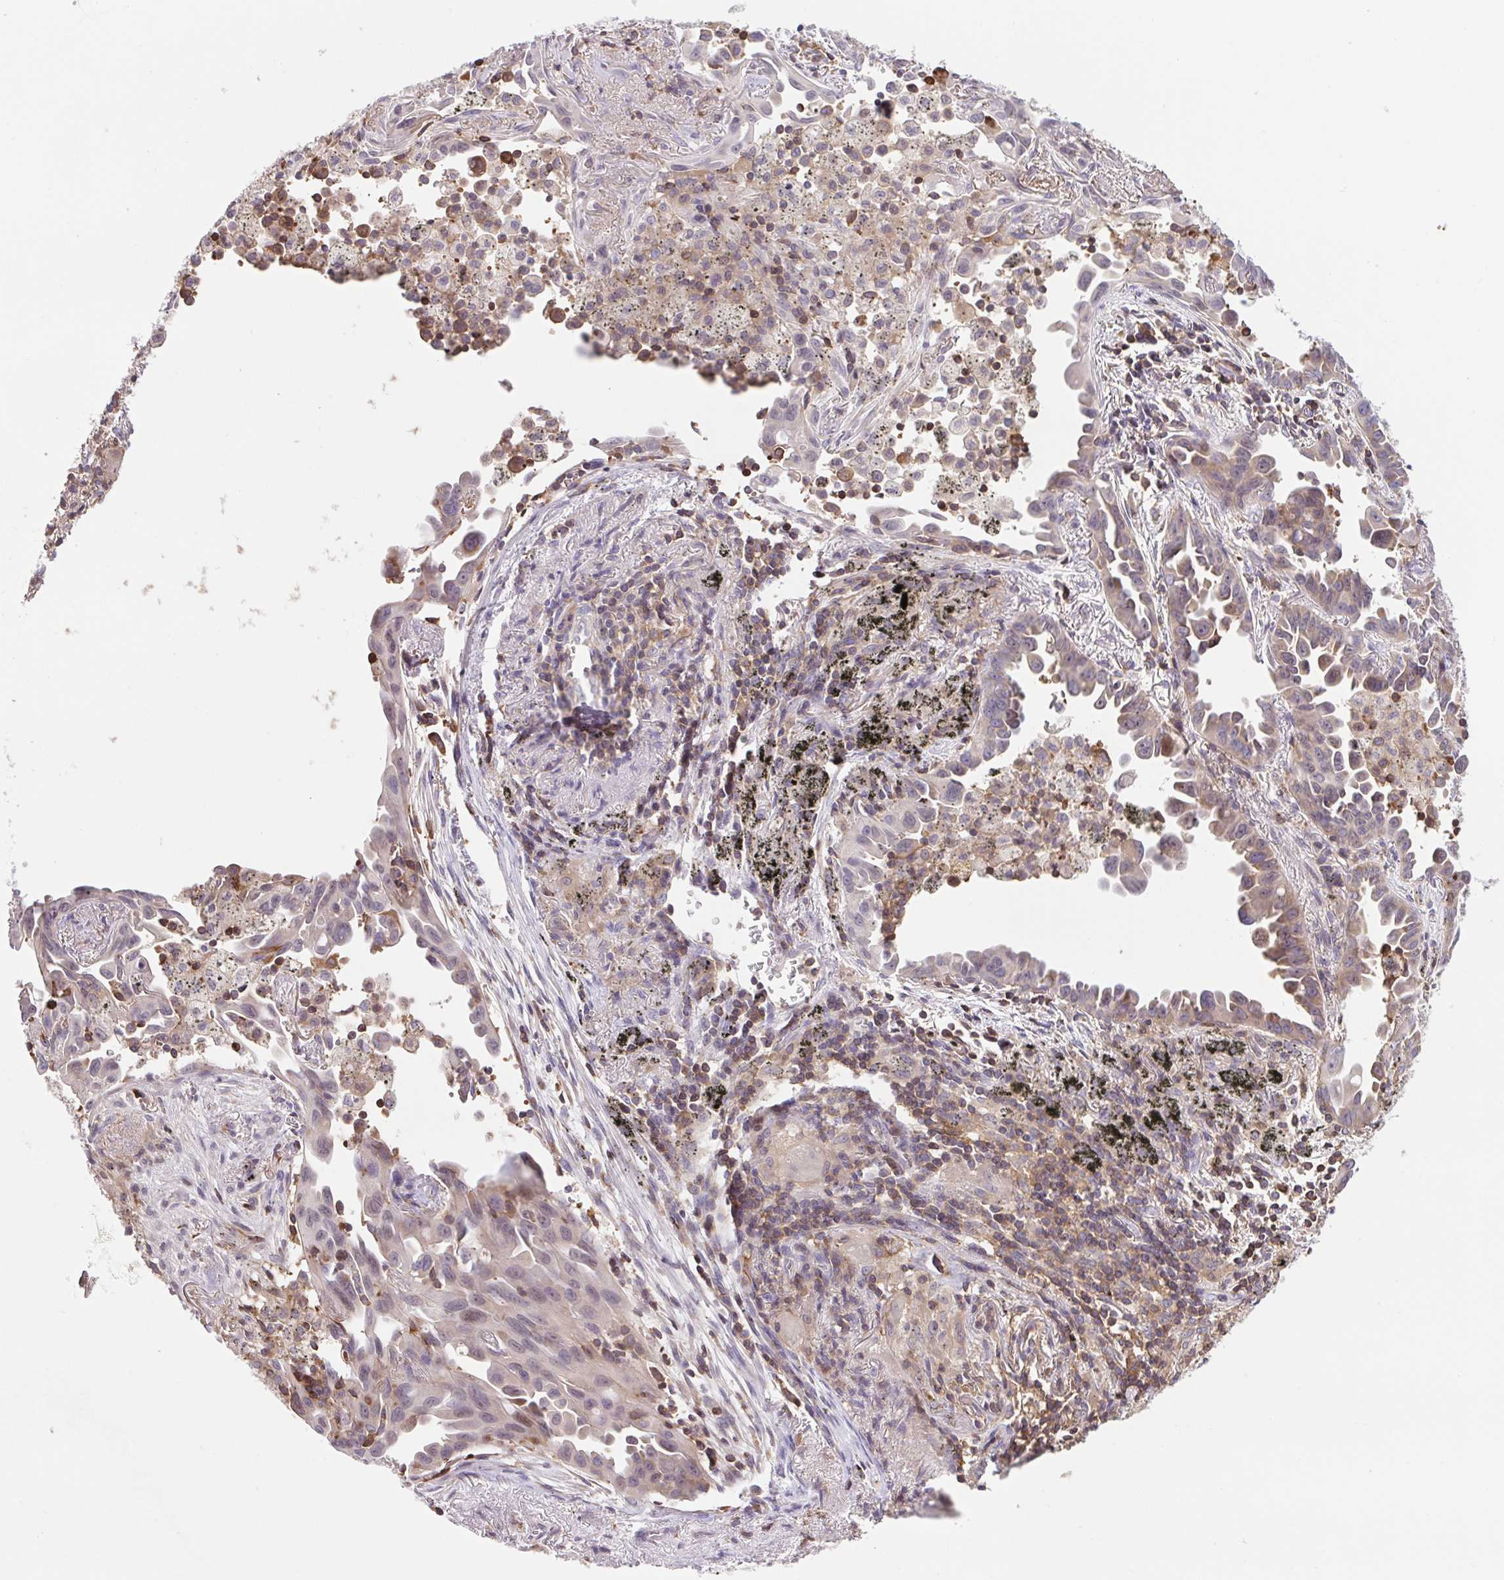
{"staining": {"intensity": "weak", "quantity": "25%-75%", "location": "cytoplasmic/membranous"}, "tissue": "lung cancer", "cell_type": "Tumor cells", "image_type": "cancer", "snomed": [{"axis": "morphology", "description": "Adenocarcinoma, NOS"}, {"axis": "topography", "description": "Lung"}], "caption": "Immunohistochemical staining of human adenocarcinoma (lung) exhibits low levels of weak cytoplasmic/membranous protein staining in approximately 25%-75% of tumor cells. (IHC, brightfield microscopy, high magnification).", "gene": "TPRG1", "patient": {"sex": "male", "age": 68}}